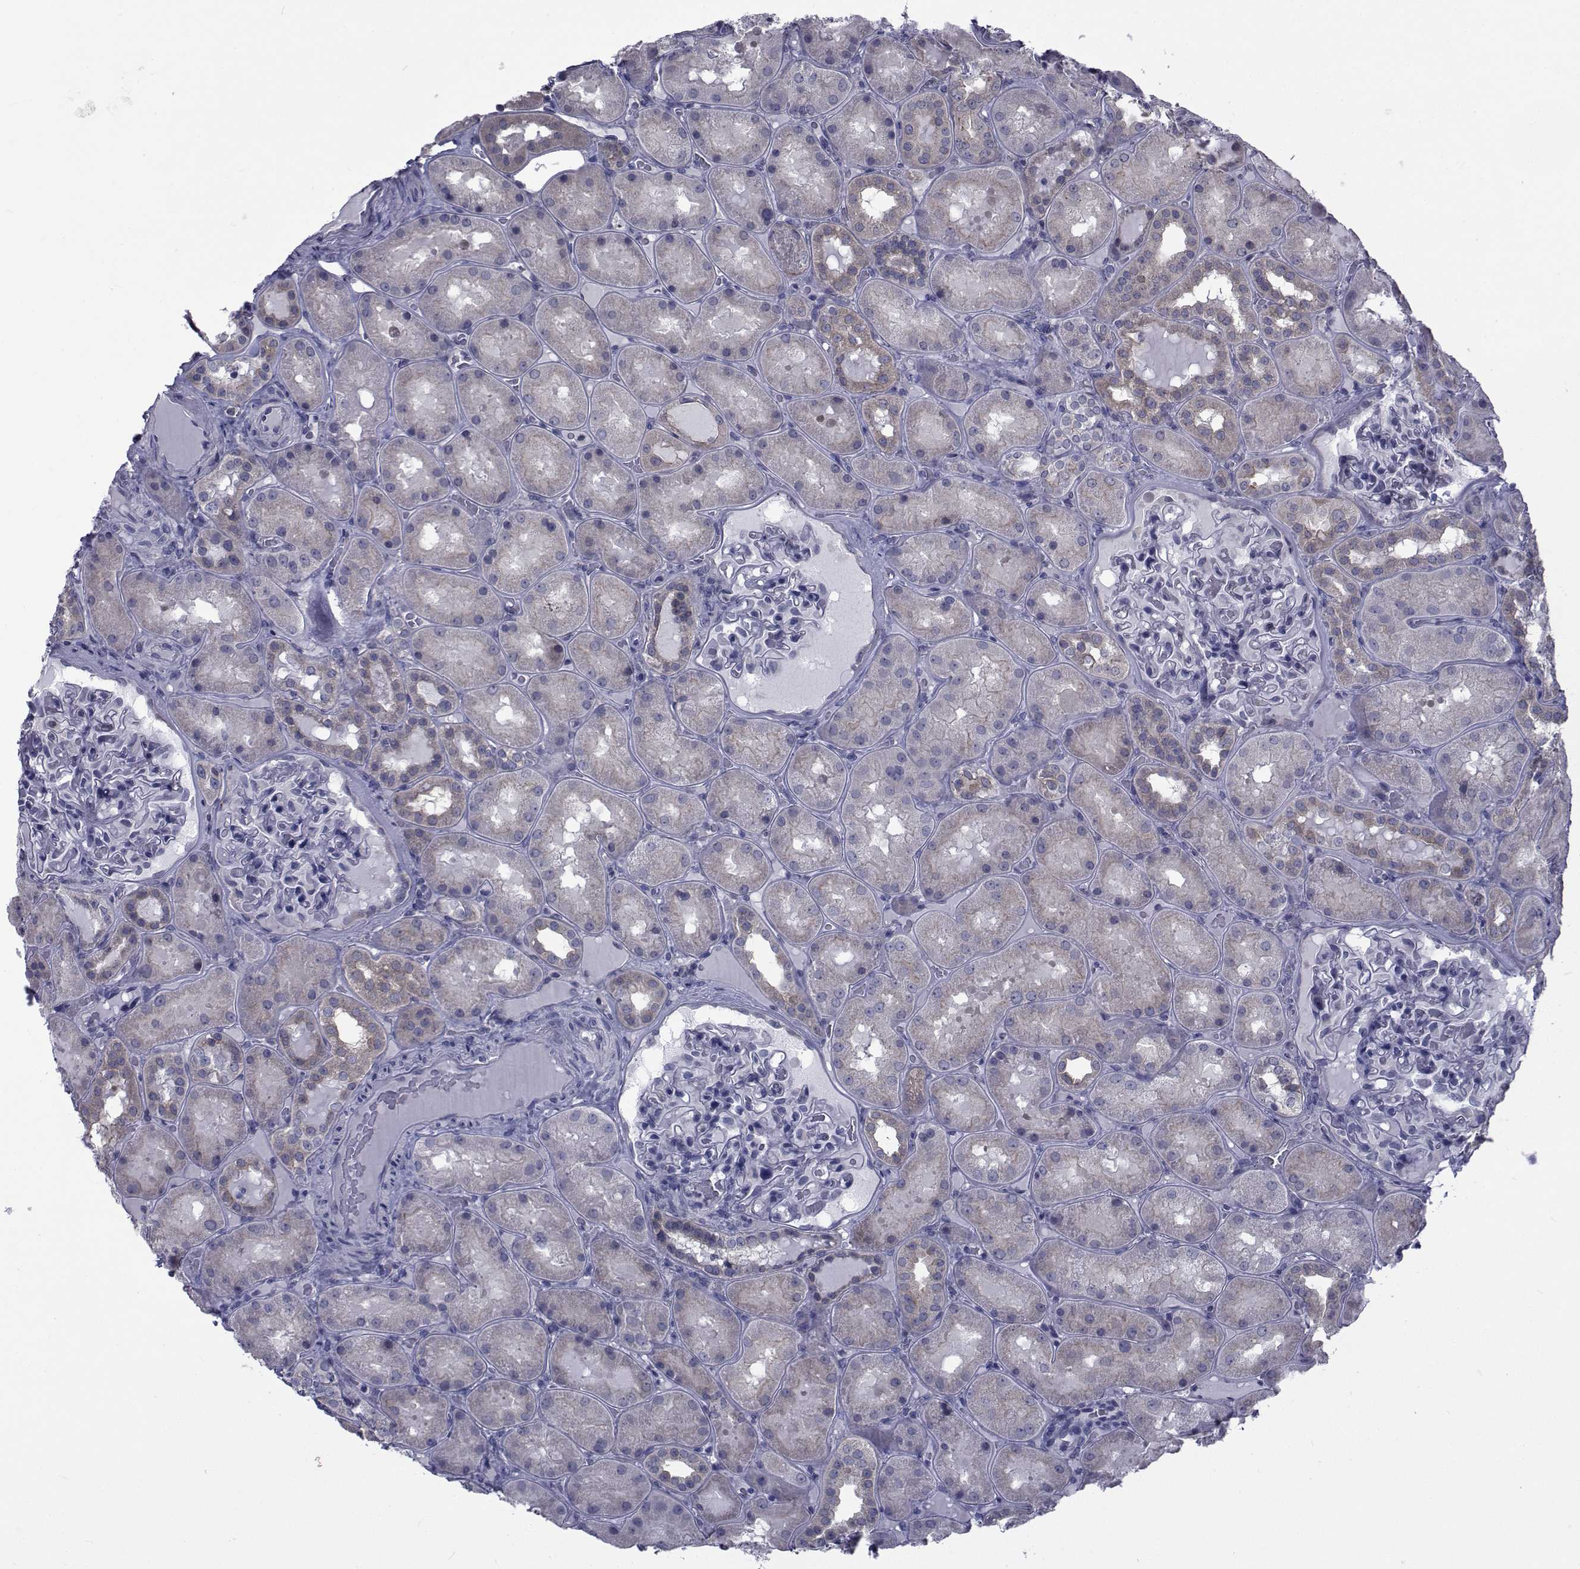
{"staining": {"intensity": "negative", "quantity": "none", "location": "none"}, "tissue": "kidney", "cell_type": "Cells in glomeruli", "image_type": "normal", "snomed": [{"axis": "morphology", "description": "Normal tissue, NOS"}, {"axis": "topography", "description": "Kidney"}], "caption": "Immunohistochemistry (IHC) image of unremarkable kidney: human kidney stained with DAB reveals no significant protein staining in cells in glomeruli. (Immunohistochemistry, brightfield microscopy, high magnification).", "gene": "SLC30A10", "patient": {"sex": "male", "age": 73}}